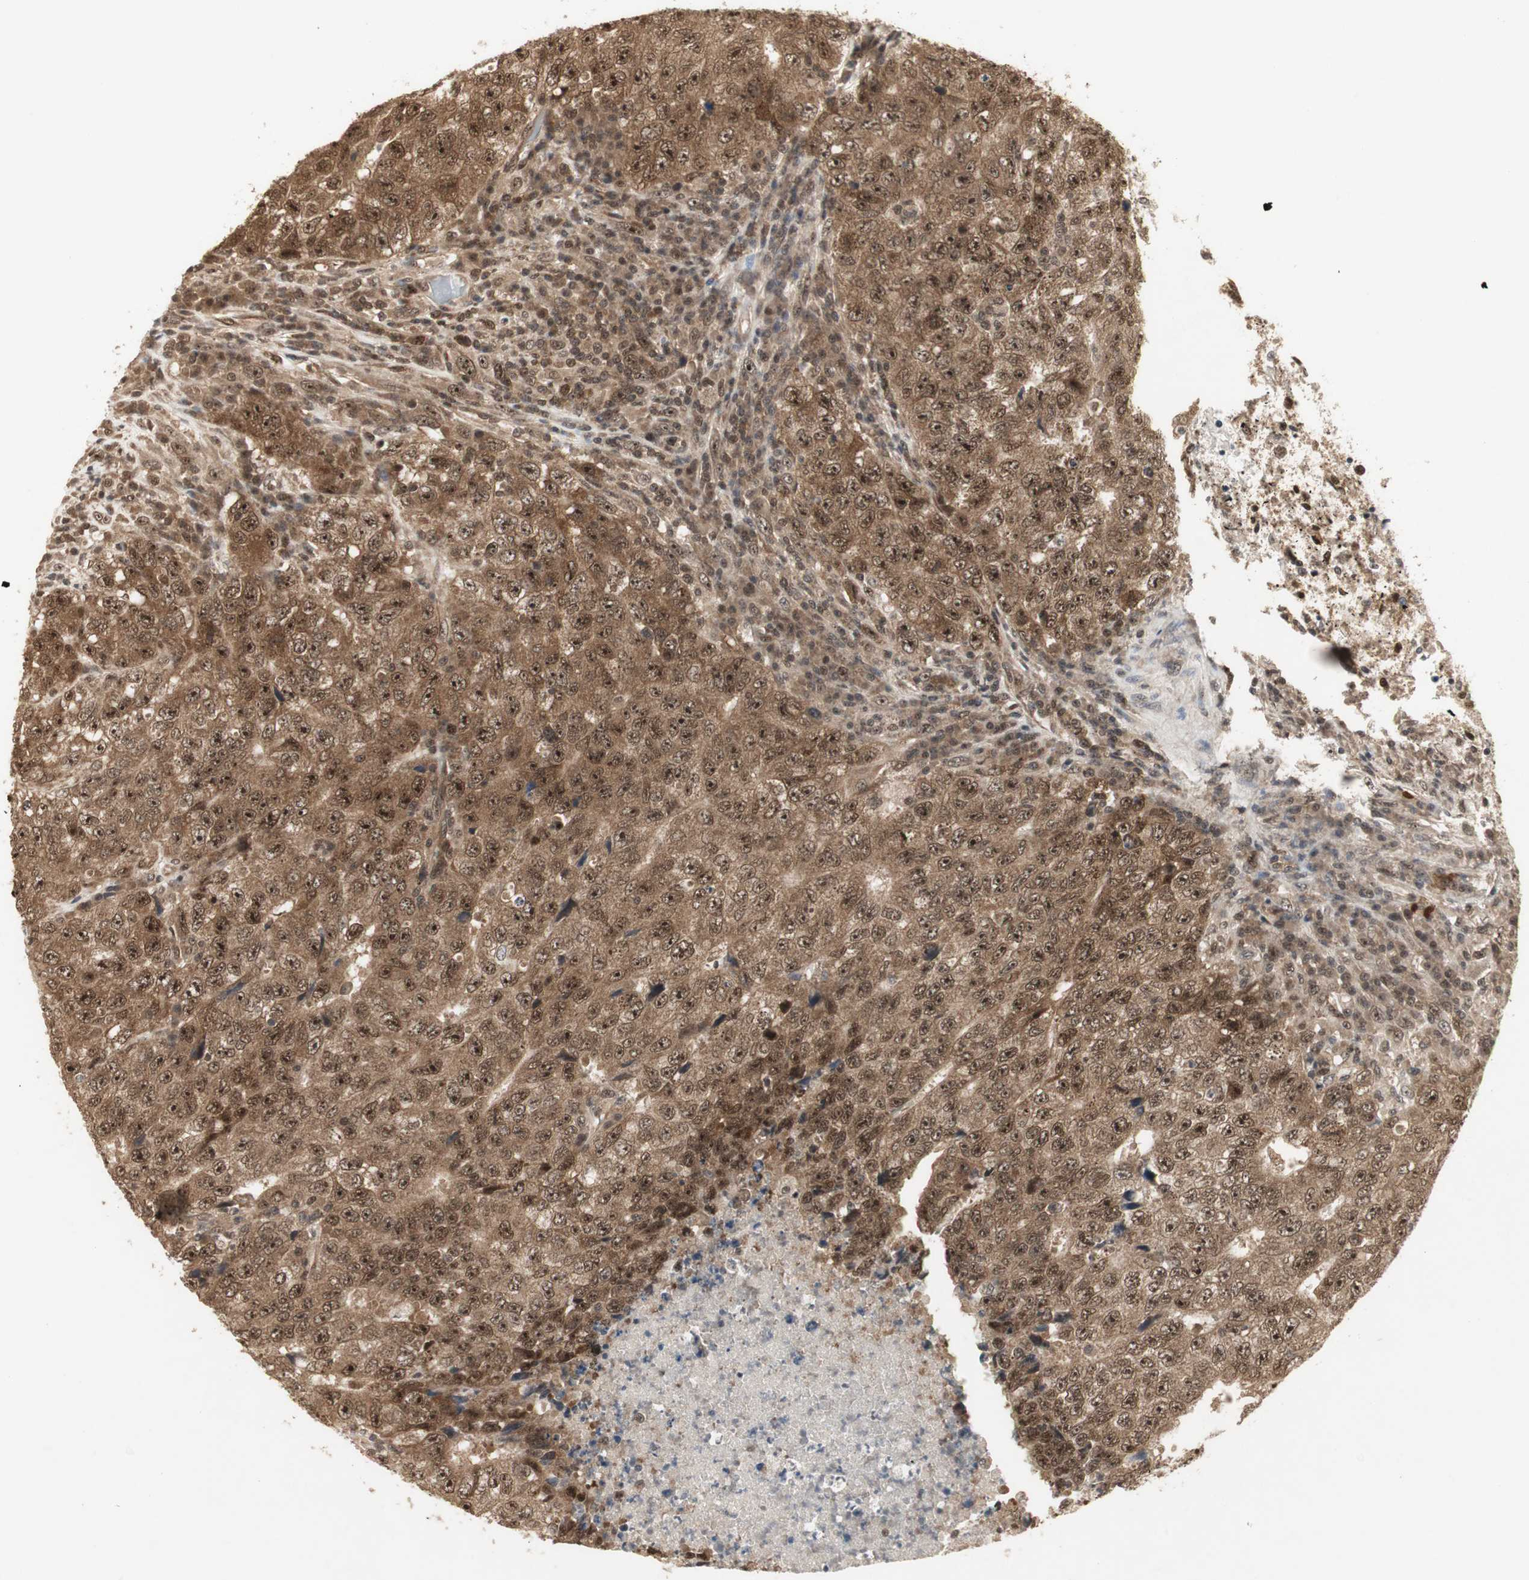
{"staining": {"intensity": "strong", "quantity": ">75%", "location": "cytoplasmic/membranous,nuclear"}, "tissue": "testis cancer", "cell_type": "Tumor cells", "image_type": "cancer", "snomed": [{"axis": "morphology", "description": "Necrosis, NOS"}, {"axis": "morphology", "description": "Carcinoma, Embryonal, NOS"}, {"axis": "topography", "description": "Testis"}], "caption": "Testis cancer stained with a protein marker displays strong staining in tumor cells.", "gene": "CSNK2B", "patient": {"sex": "male", "age": 19}}